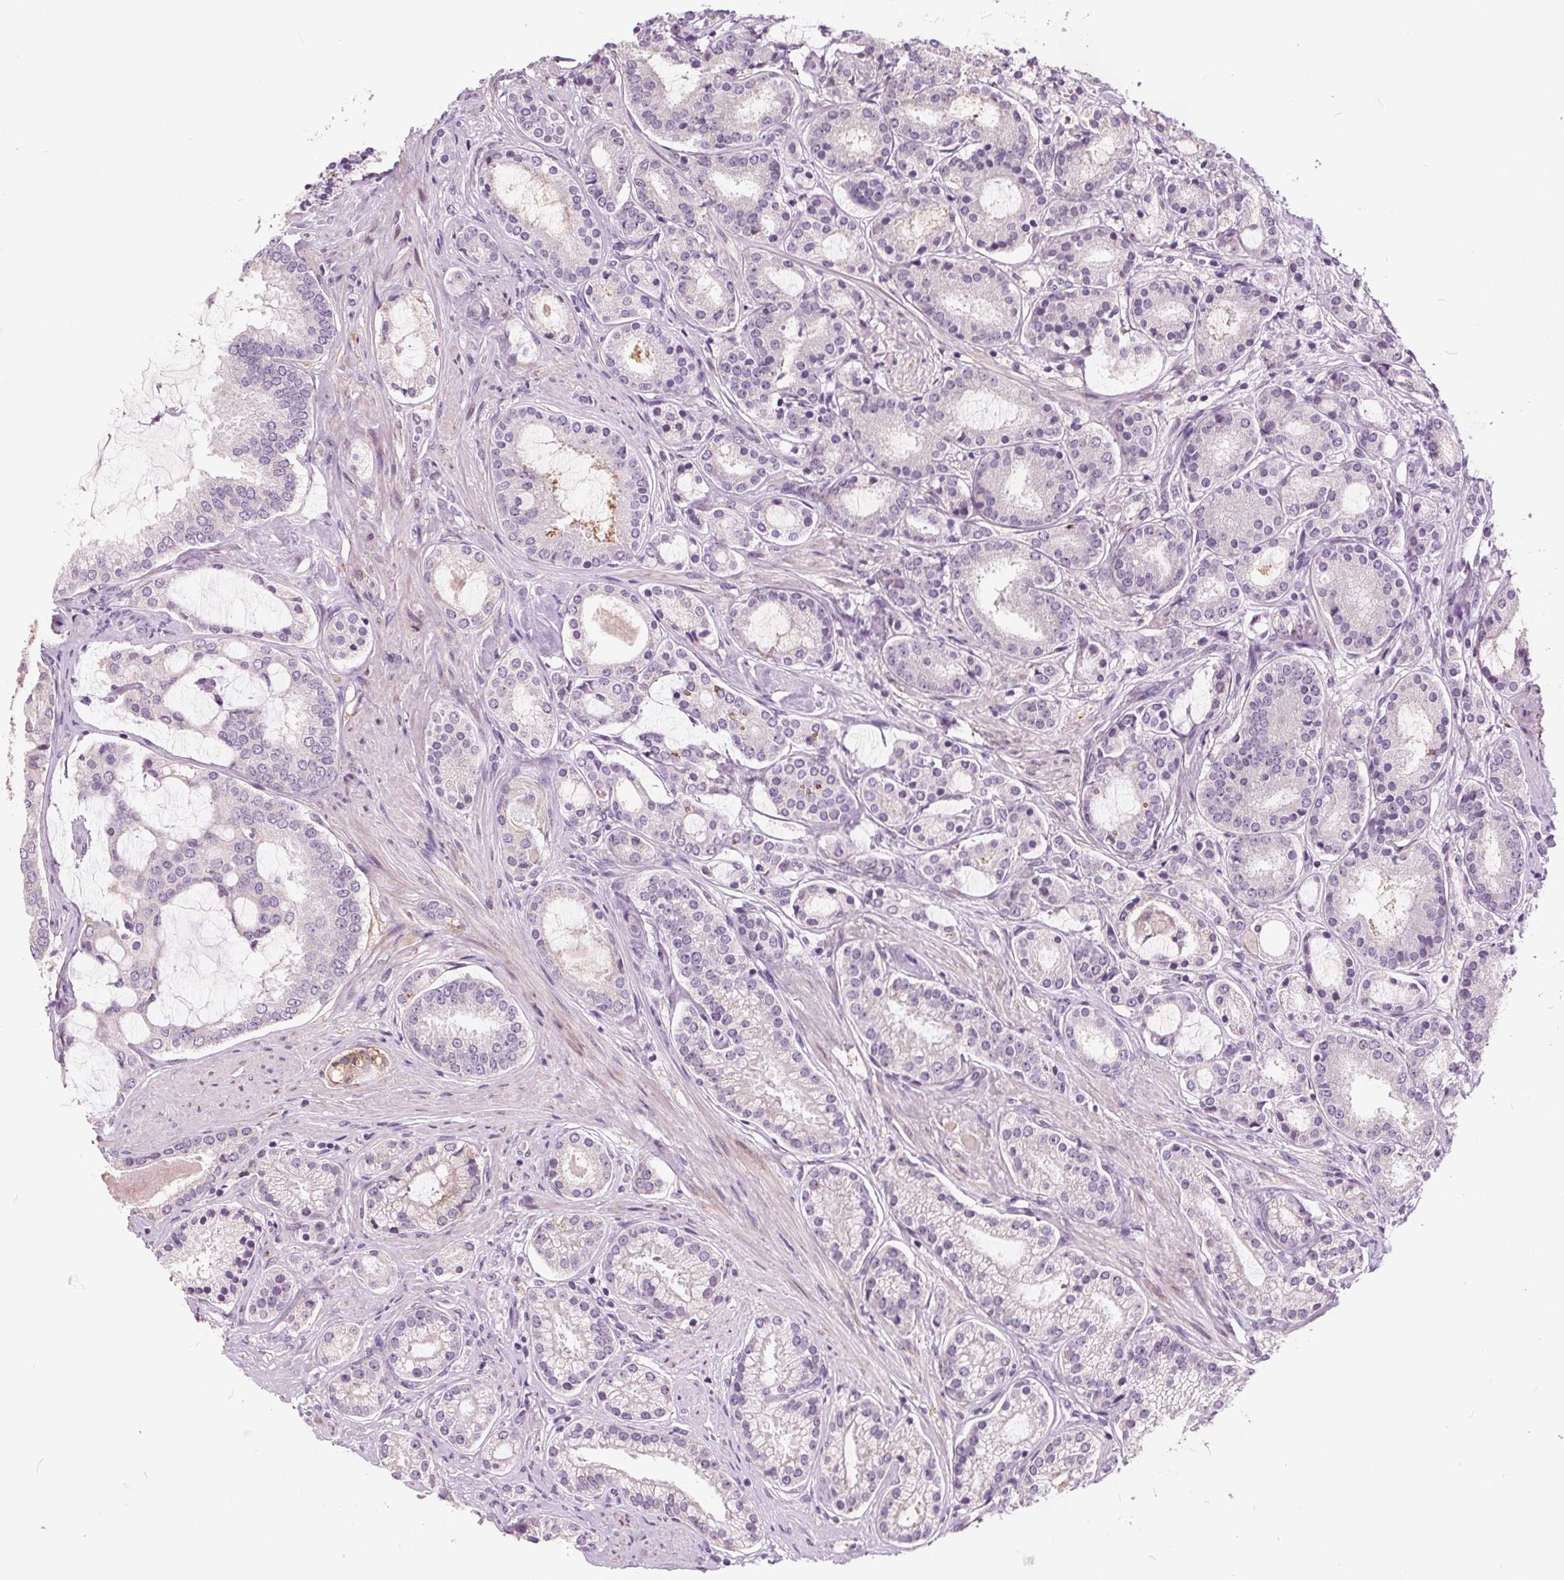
{"staining": {"intensity": "negative", "quantity": "none", "location": "none"}, "tissue": "prostate cancer", "cell_type": "Tumor cells", "image_type": "cancer", "snomed": [{"axis": "morphology", "description": "Adenocarcinoma, High grade"}, {"axis": "topography", "description": "Prostate"}], "caption": "High power microscopy micrograph of an IHC histopathology image of prostate adenocarcinoma (high-grade), revealing no significant staining in tumor cells.", "gene": "ACOX2", "patient": {"sex": "male", "age": 63}}